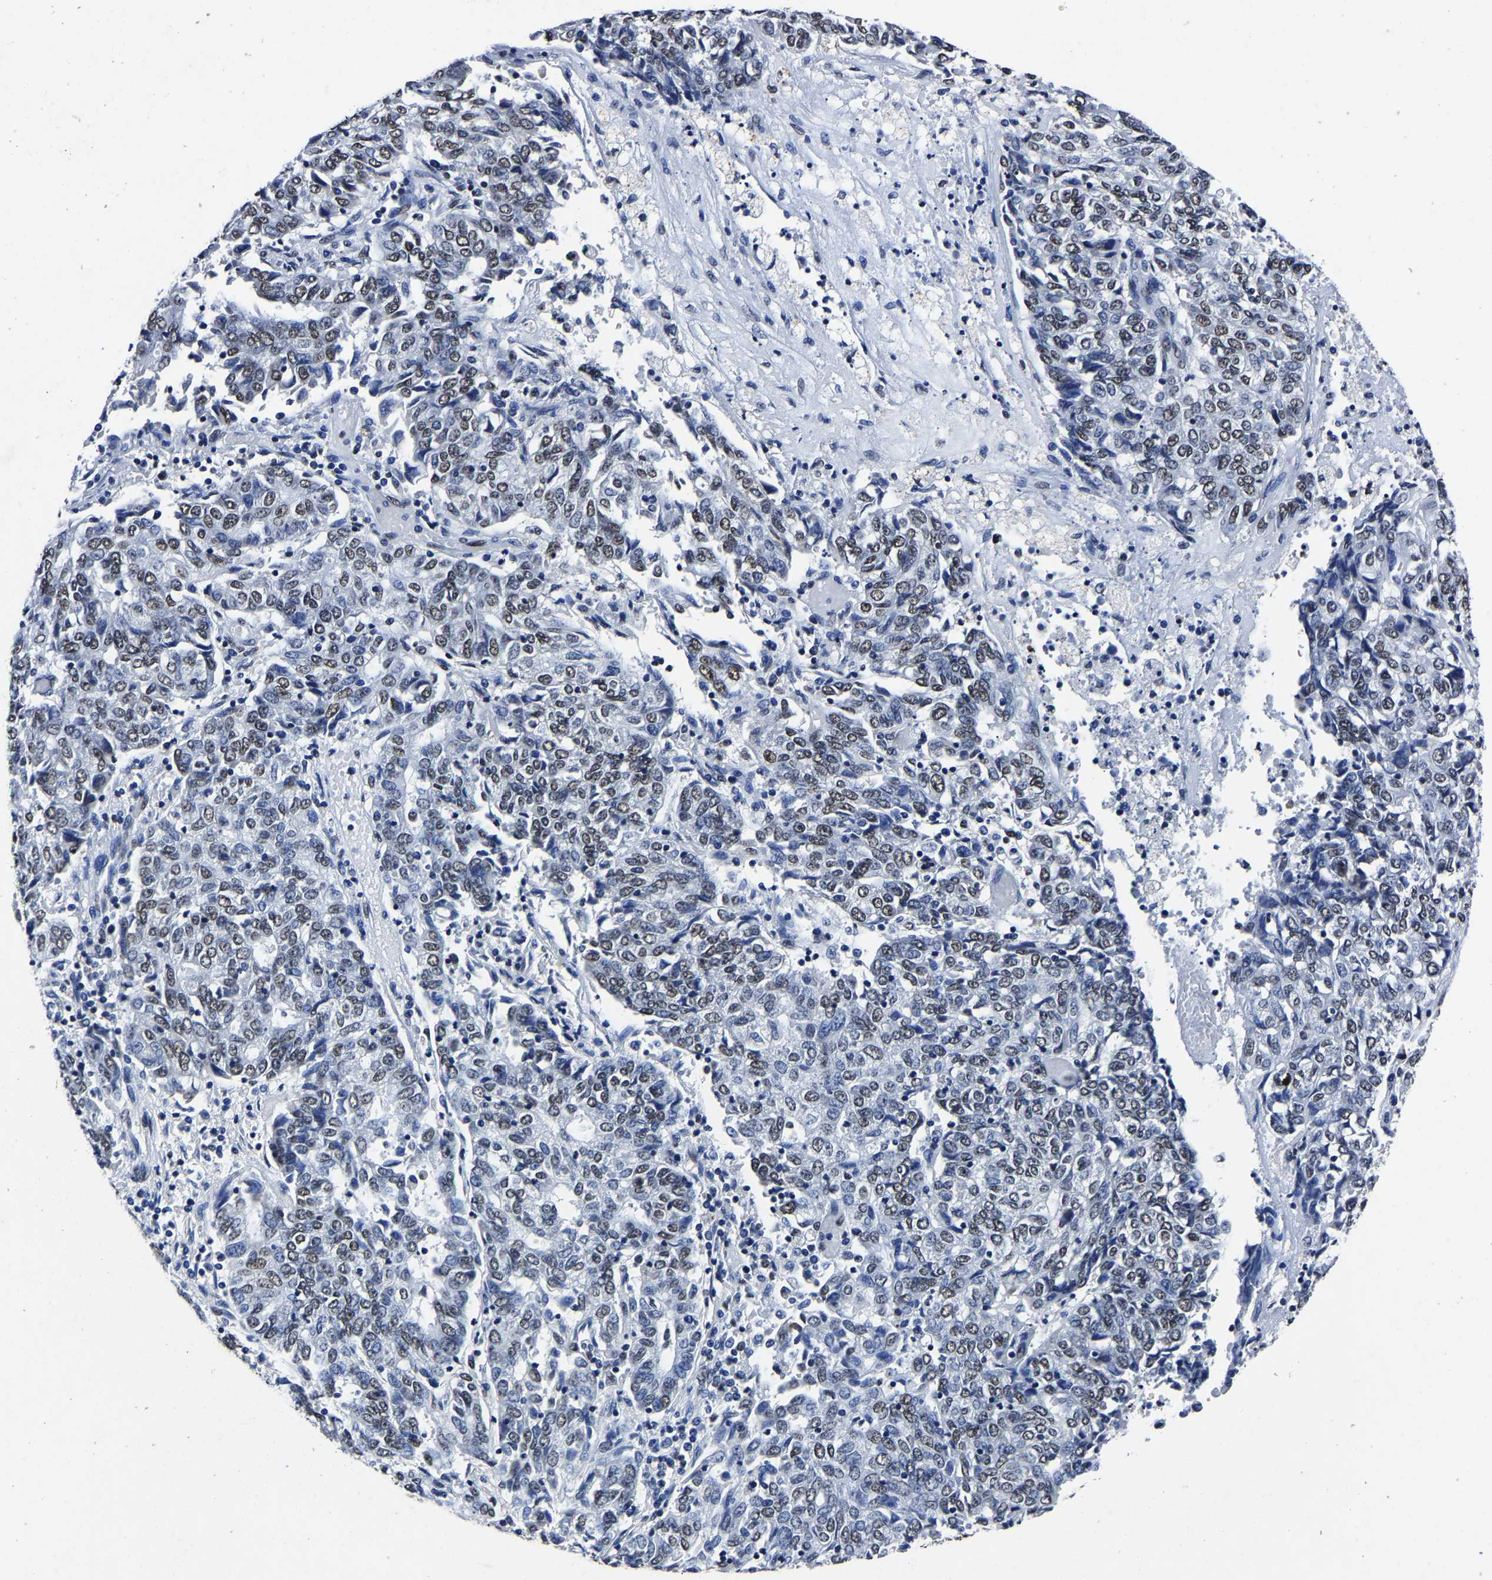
{"staining": {"intensity": "moderate", "quantity": "25%-75%", "location": "nuclear"}, "tissue": "endometrial cancer", "cell_type": "Tumor cells", "image_type": "cancer", "snomed": [{"axis": "morphology", "description": "Adenocarcinoma, NOS"}, {"axis": "topography", "description": "Endometrium"}], "caption": "Immunohistochemical staining of adenocarcinoma (endometrial) displays medium levels of moderate nuclear protein expression in about 25%-75% of tumor cells.", "gene": "RBM45", "patient": {"sex": "female", "age": 80}}